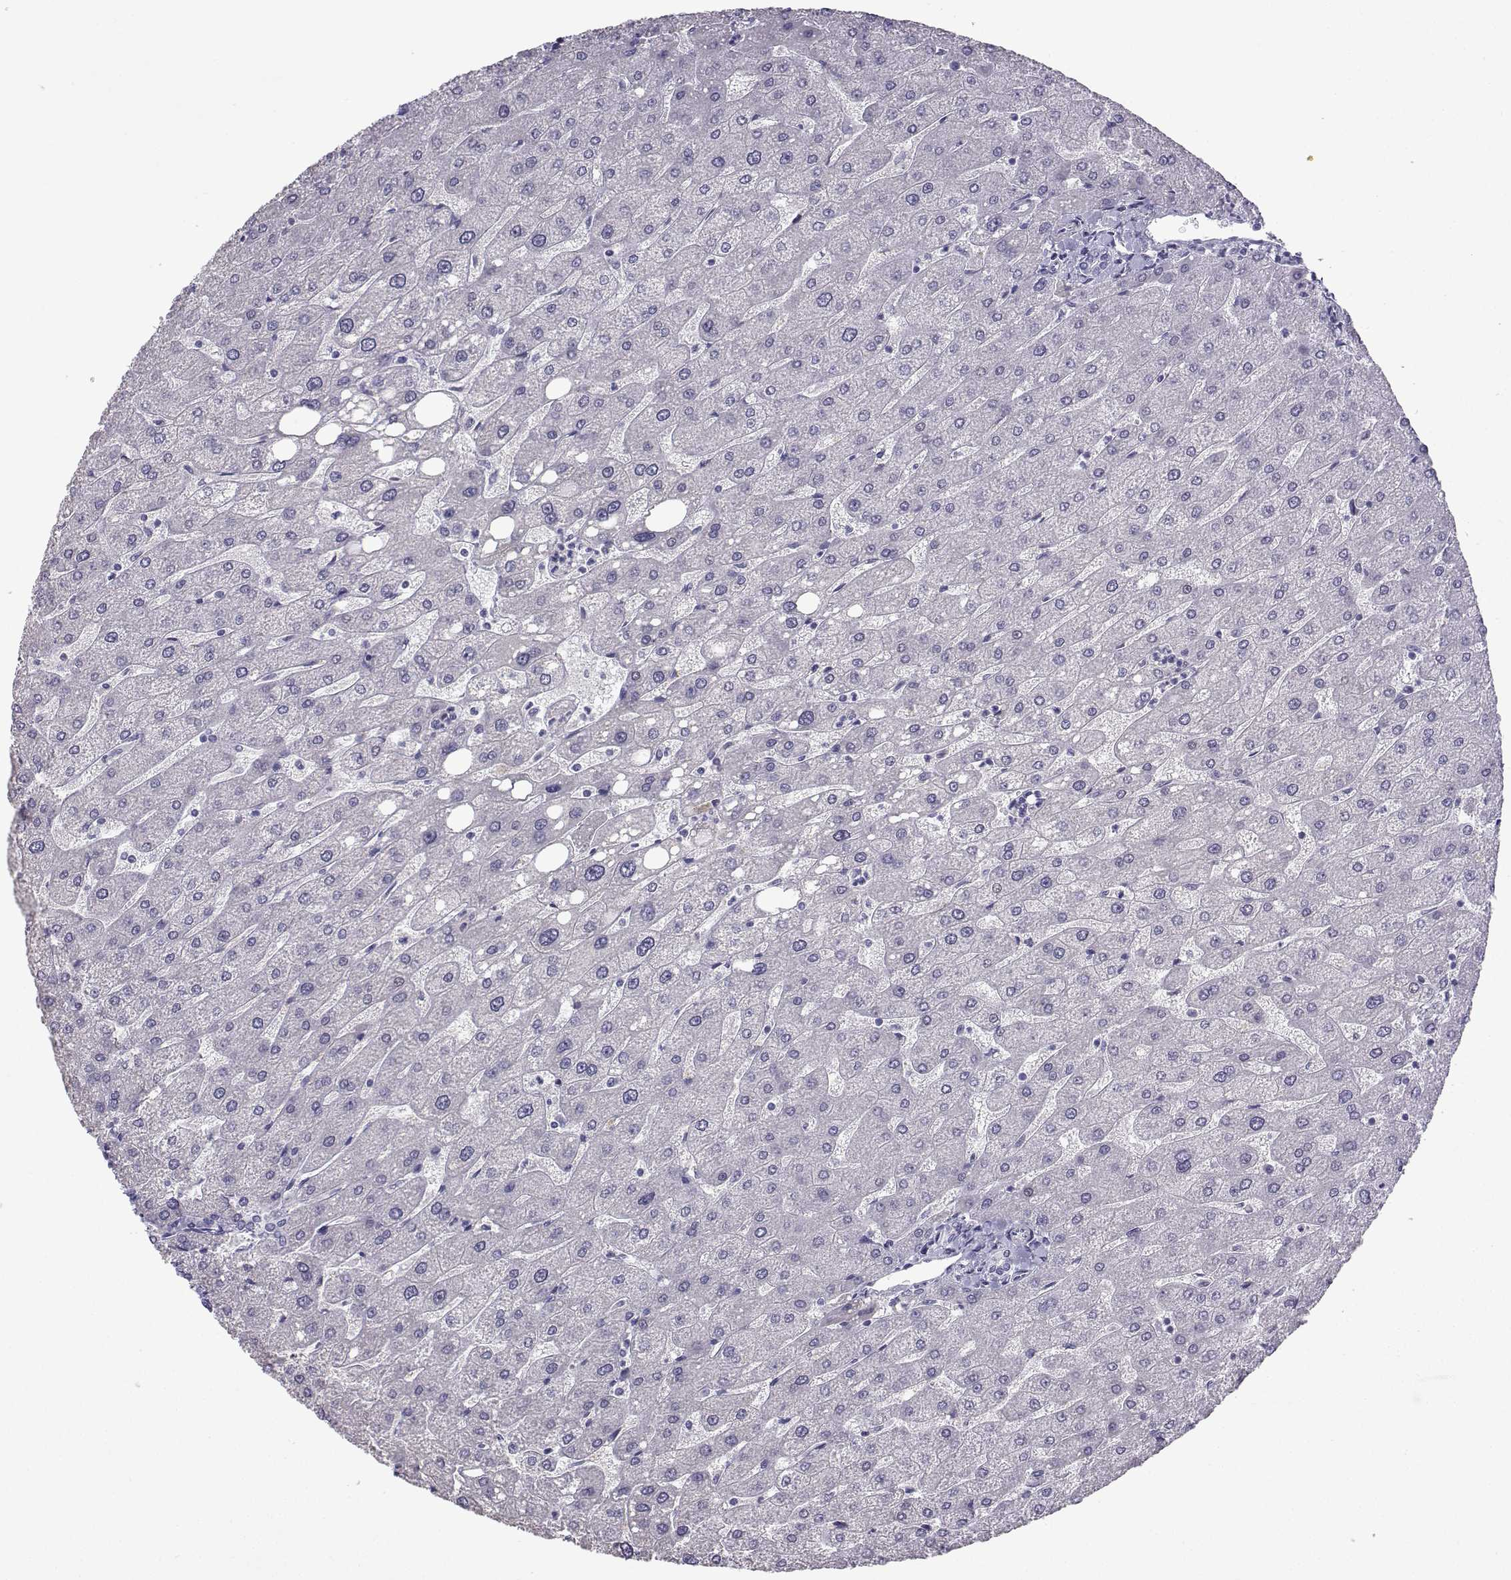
{"staining": {"intensity": "negative", "quantity": "none", "location": "none"}, "tissue": "liver", "cell_type": "Cholangiocytes", "image_type": "normal", "snomed": [{"axis": "morphology", "description": "Normal tissue, NOS"}, {"axis": "topography", "description": "Liver"}], "caption": "Cholangiocytes show no significant protein expression in normal liver.", "gene": "CFAP70", "patient": {"sex": "male", "age": 67}}